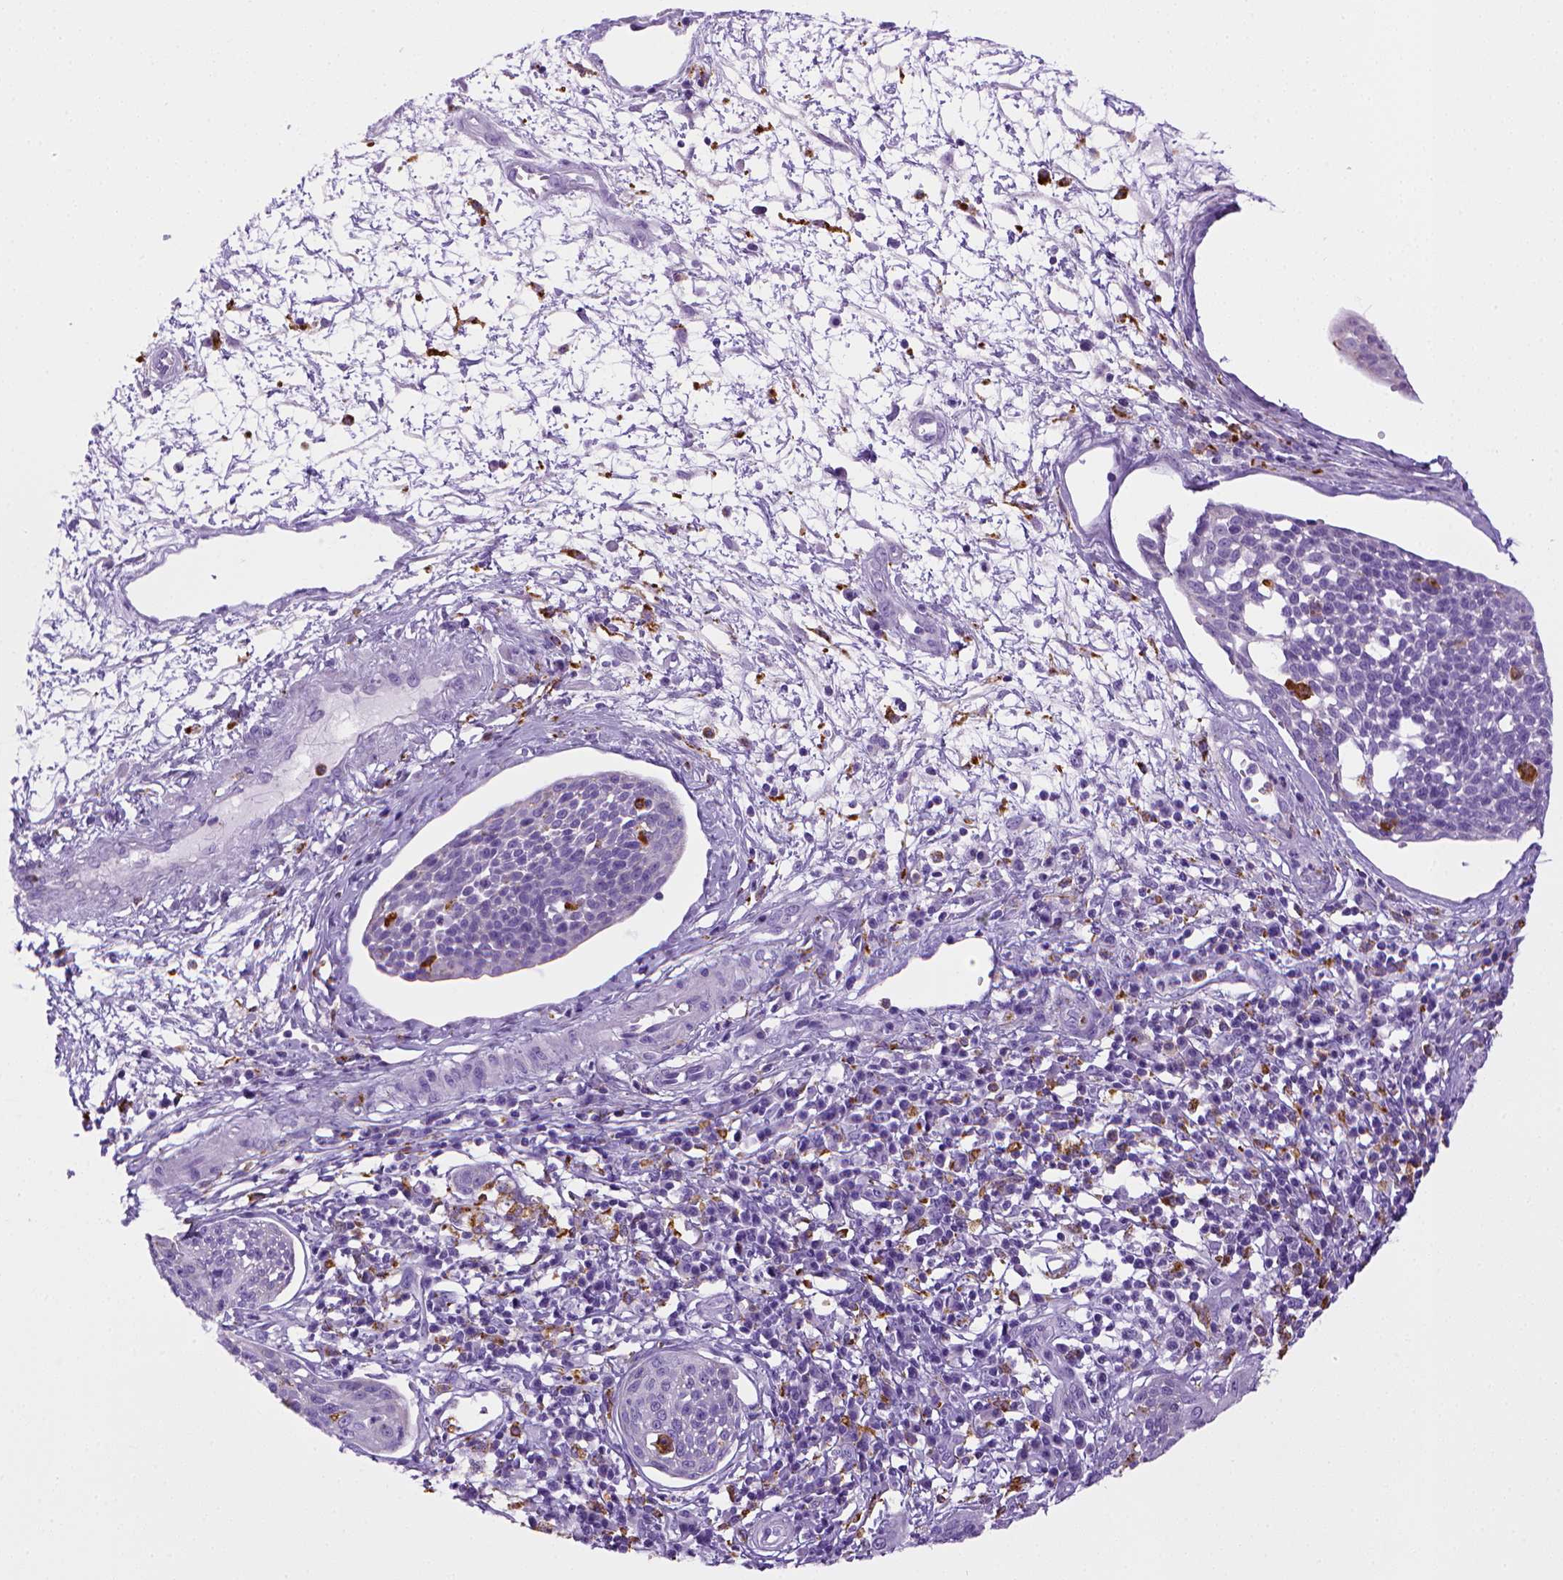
{"staining": {"intensity": "negative", "quantity": "none", "location": "none"}, "tissue": "cervical cancer", "cell_type": "Tumor cells", "image_type": "cancer", "snomed": [{"axis": "morphology", "description": "Squamous cell carcinoma, NOS"}, {"axis": "topography", "description": "Cervix"}], "caption": "High magnification brightfield microscopy of cervical cancer stained with DAB (3,3'-diaminobenzidine) (brown) and counterstained with hematoxylin (blue): tumor cells show no significant positivity. (DAB immunohistochemistry, high magnification).", "gene": "CD68", "patient": {"sex": "female", "age": 34}}